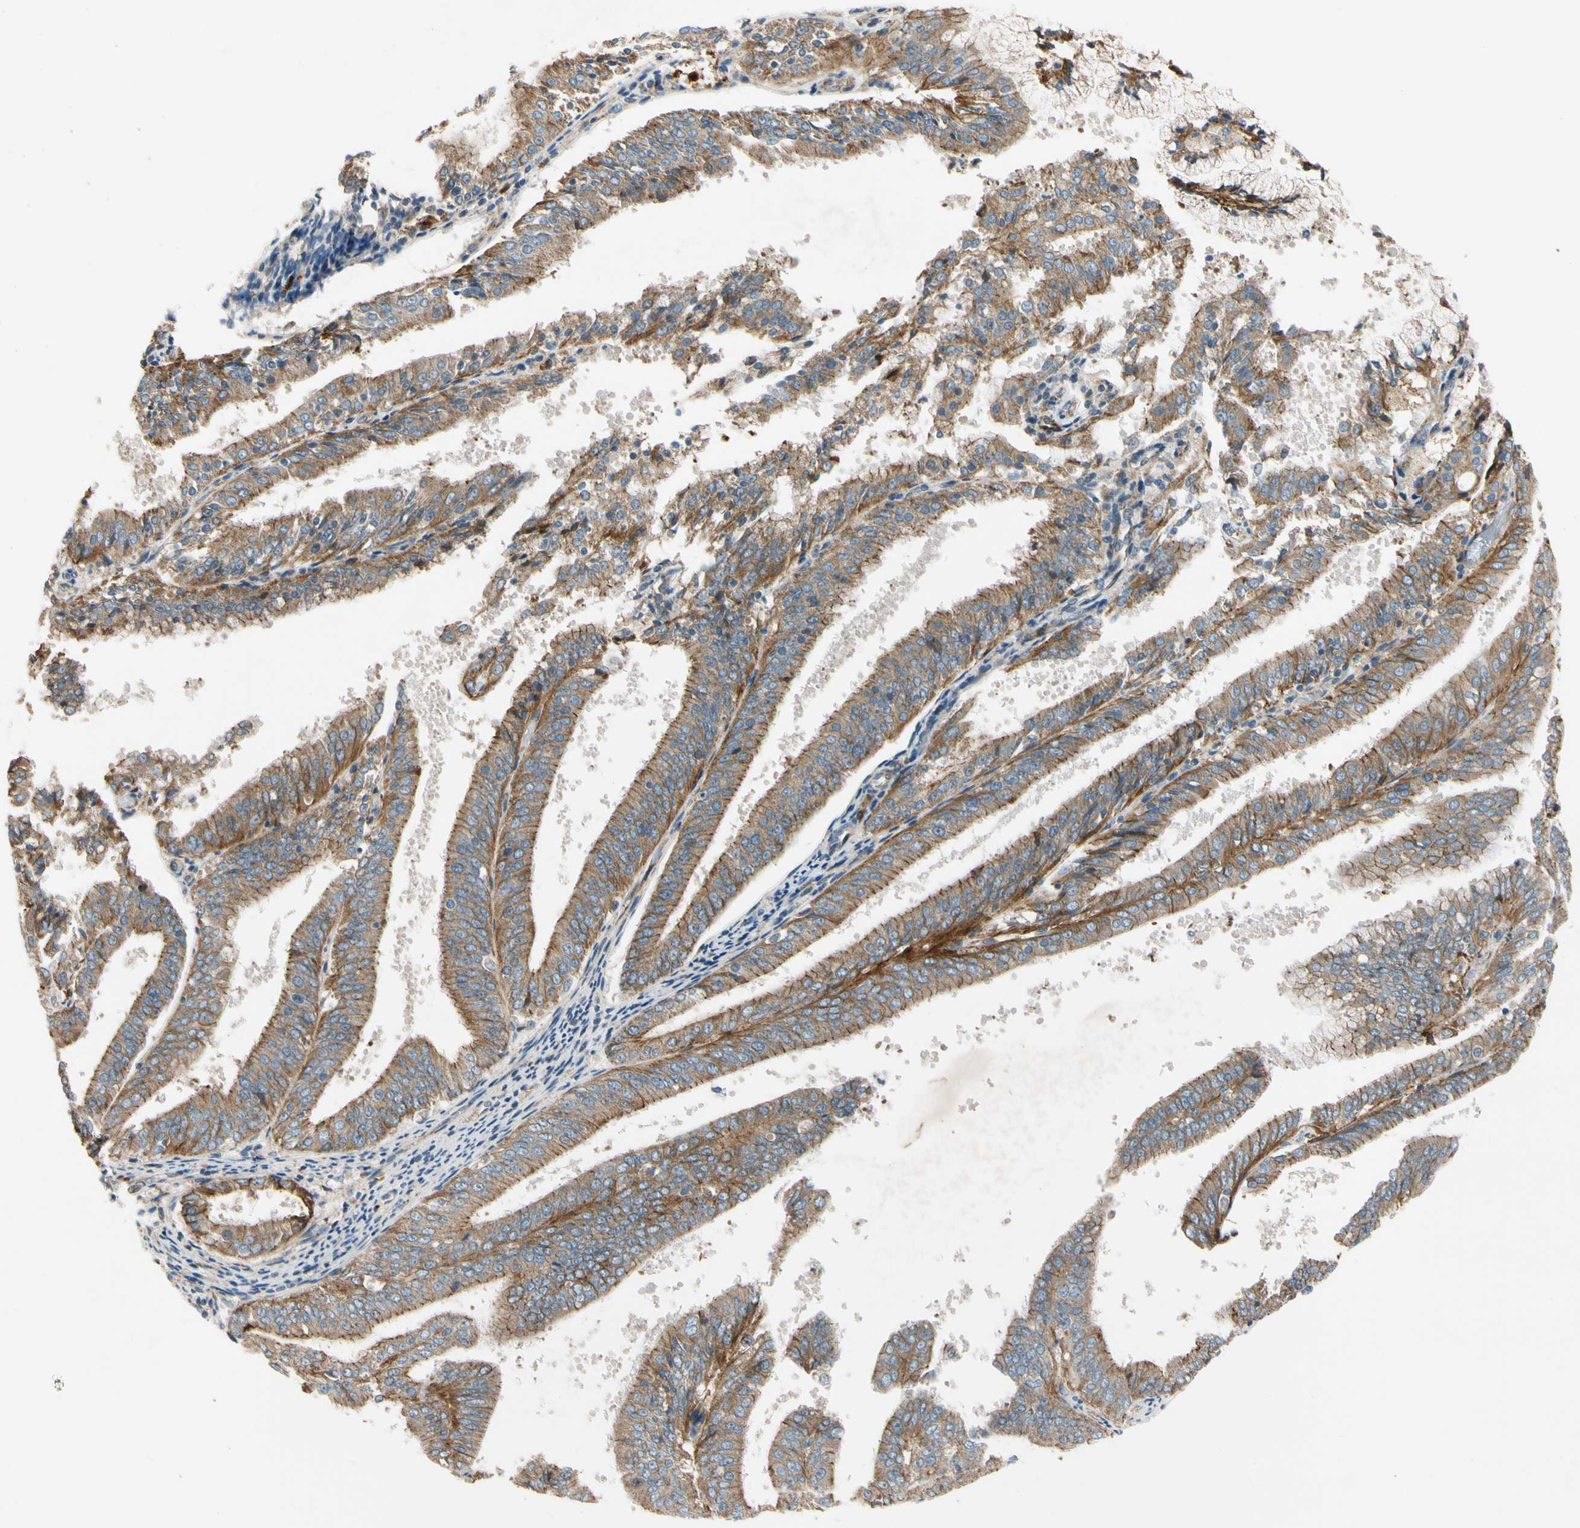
{"staining": {"intensity": "moderate", "quantity": ">75%", "location": "cytoplasmic/membranous"}, "tissue": "endometrial cancer", "cell_type": "Tumor cells", "image_type": "cancer", "snomed": [{"axis": "morphology", "description": "Adenocarcinoma, NOS"}, {"axis": "topography", "description": "Endometrium"}], "caption": "Endometrial adenocarcinoma stained with DAB (3,3'-diaminobenzidine) immunohistochemistry (IHC) shows medium levels of moderate cytoplasmic/membranous staining in approximately >75% of tumor cells.", "gene": "MST1R", "patient": {"sex": "female", "age": 63}}